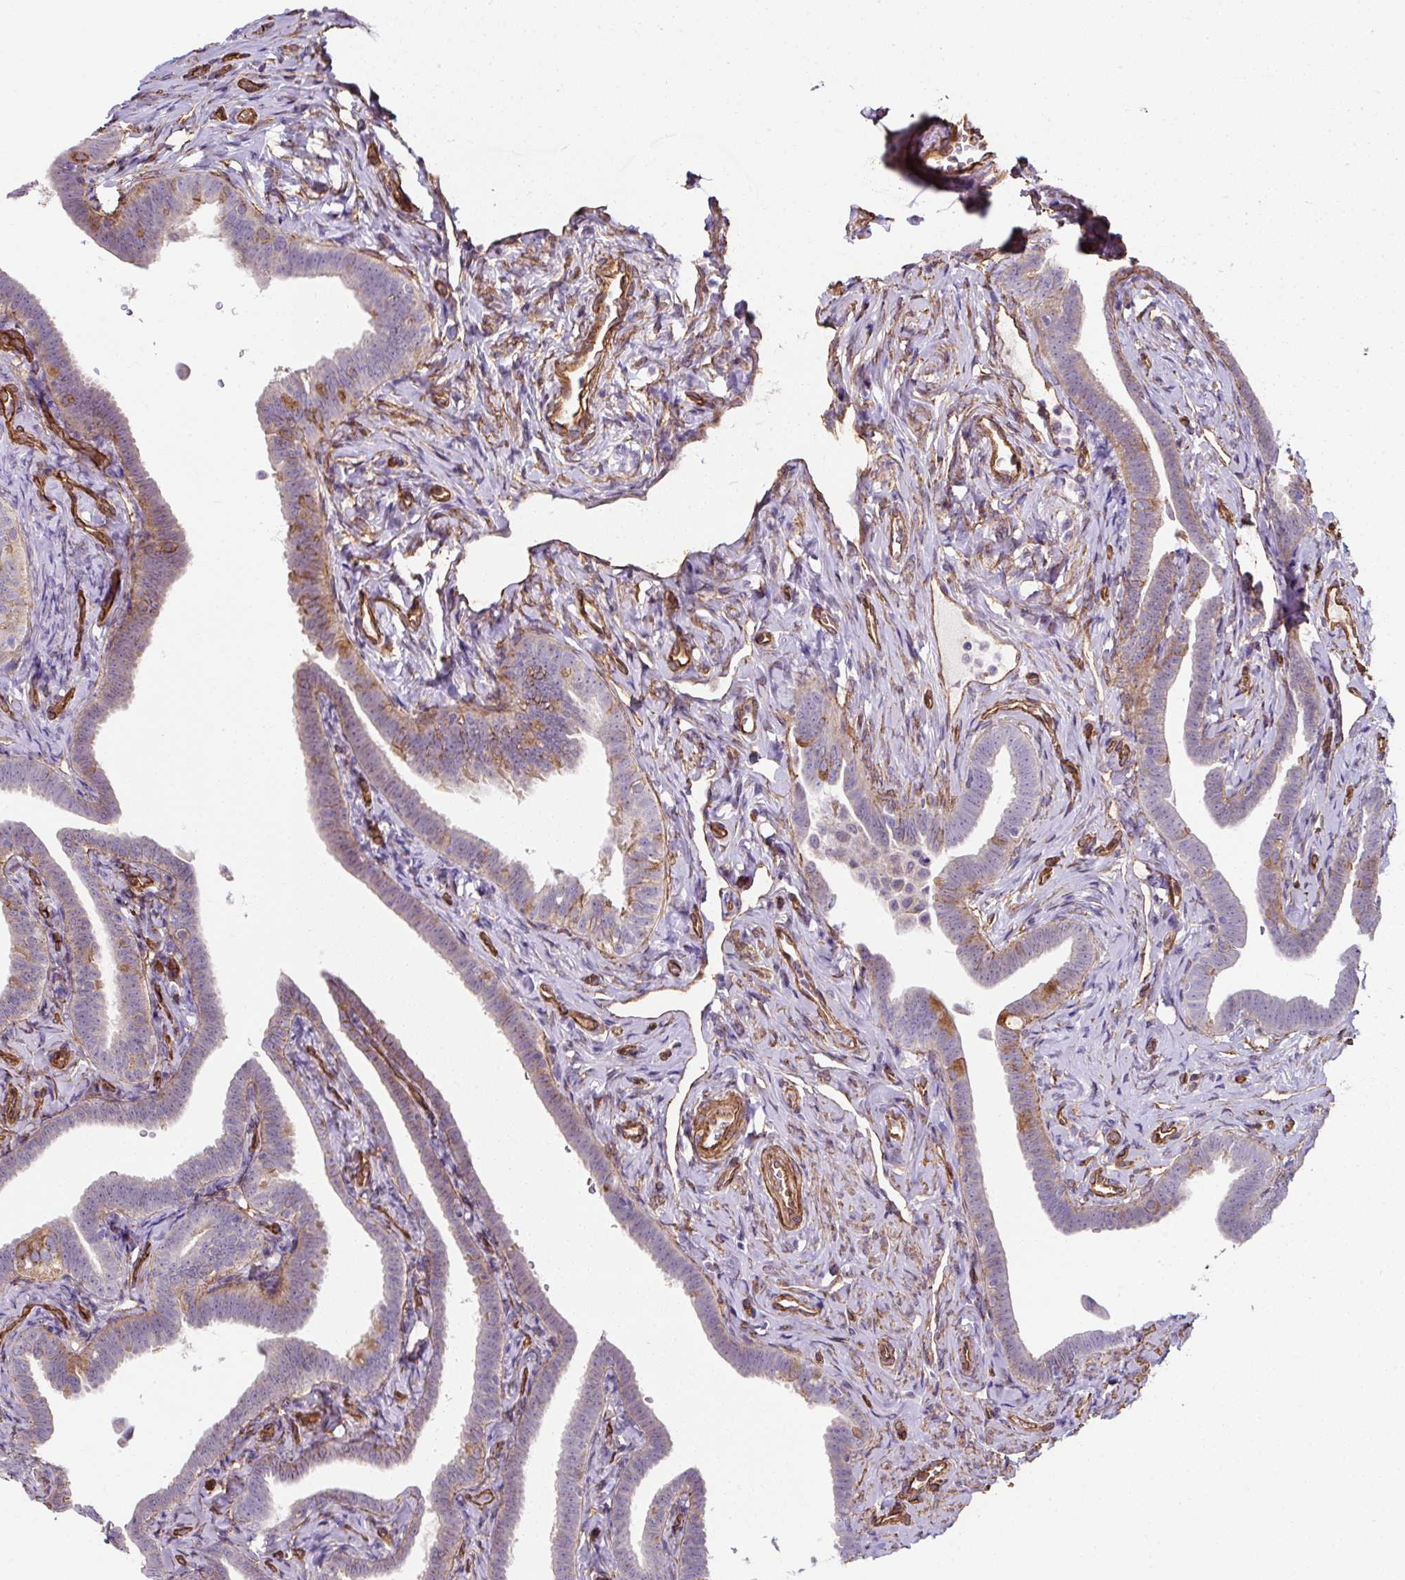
{"staining": {"intensity": "moderate", "quantity": "25%-75%", "location": "cytoplasmic/membranous"}, "tissue": "fallopian tube", "cell_type": "Glandular cells", "image_type": "normal", "snomed": [{"axis": "morphology", "description": "Normal tissue, NOS"}, {"axis": "topography", "description": "Fallopian tube"}], "caption": "Brown immunohistochemical staining in benign human fallopian tube shows moderate cytoplasmic/membranous staining in approximately 25%-75% of glandular cells.", "gene": "ANKUB1", "patient": {"sex": "female", "age": 69}}